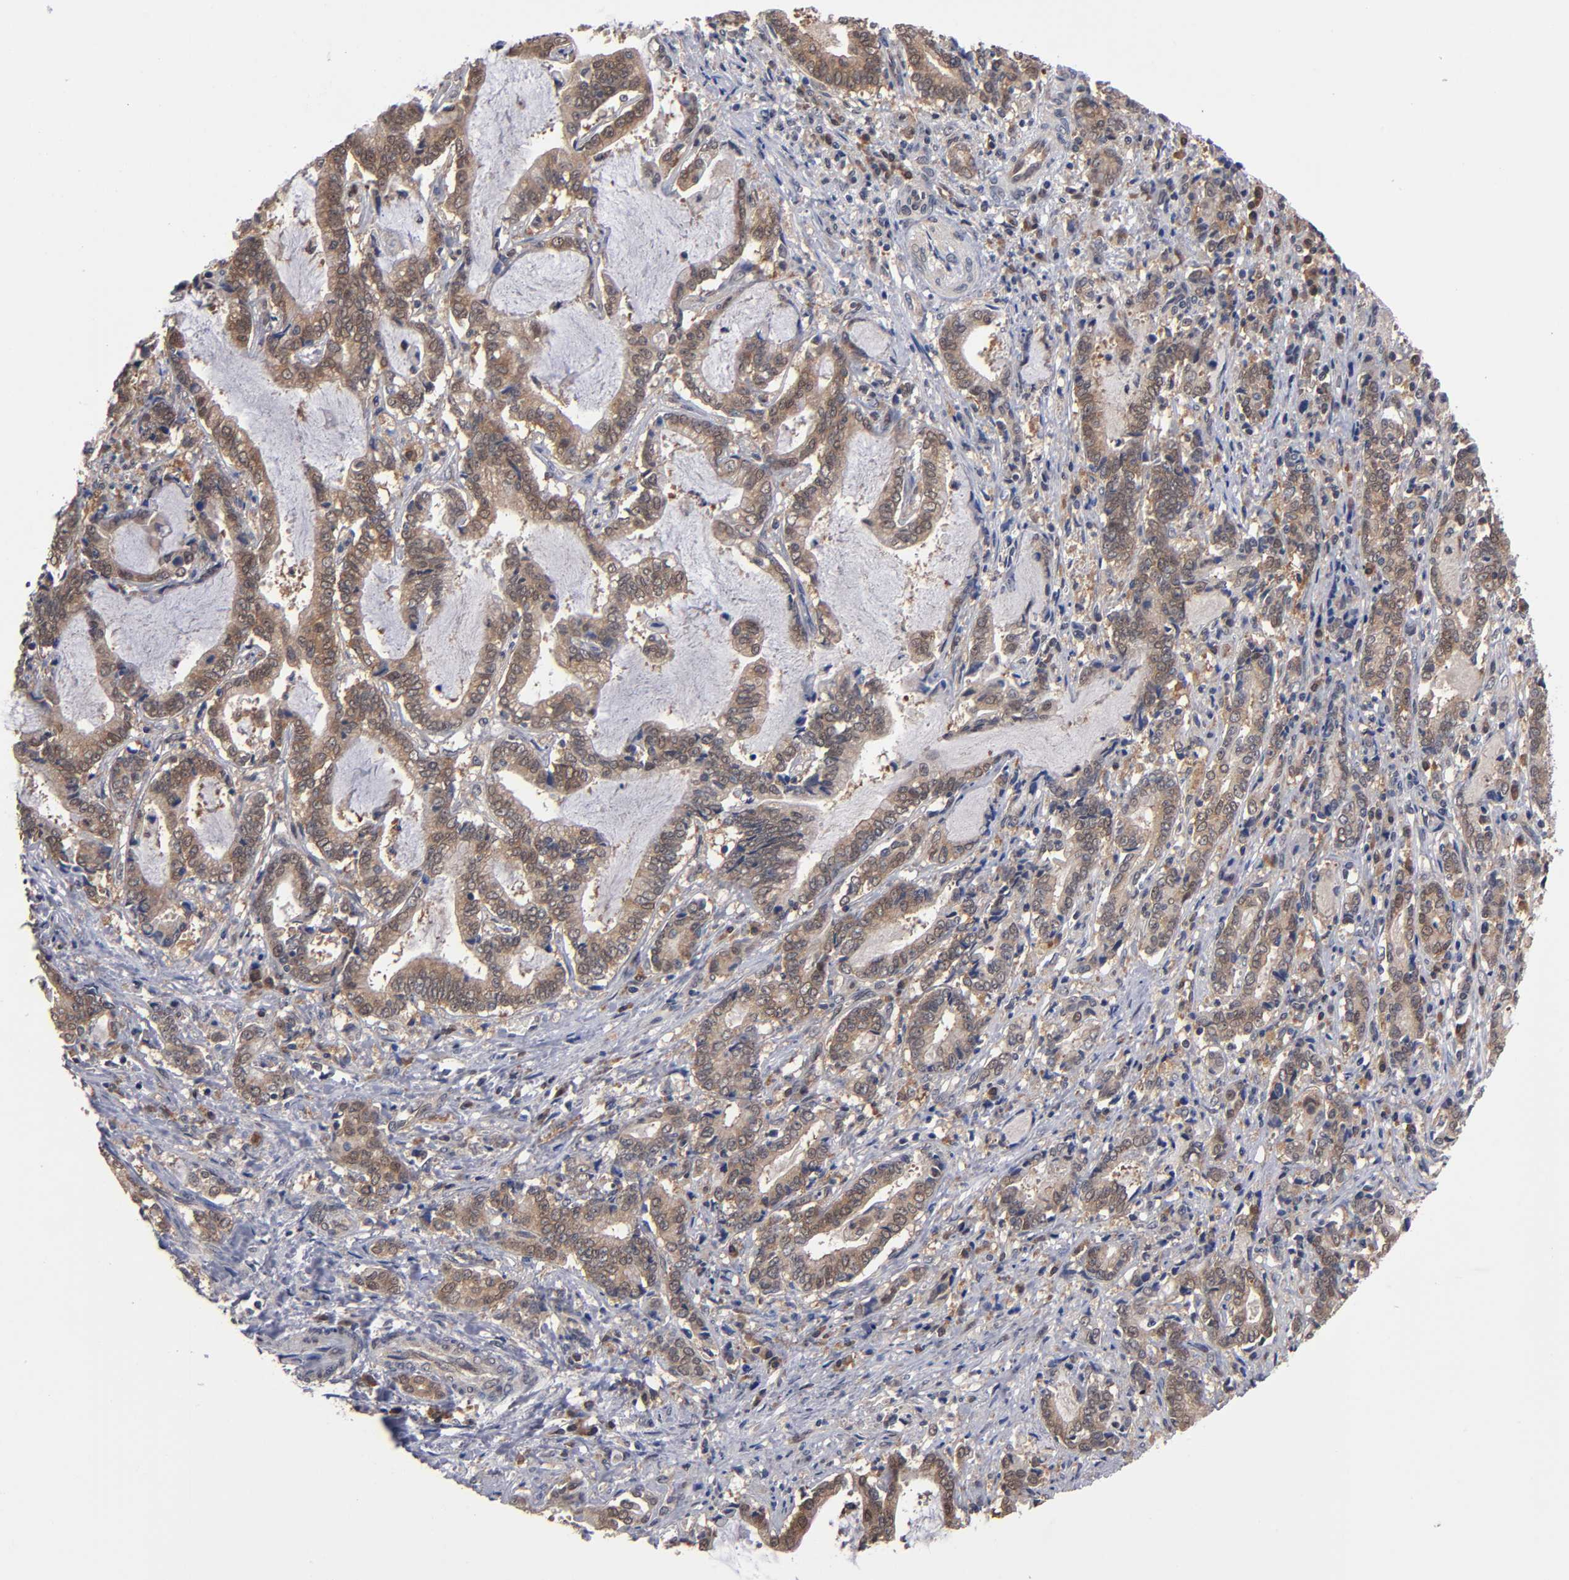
{"staining": {"intensity": "moderate", "quantity": ">75%", "location": "cytoplasmic/membranous"}, "tissue": "liver cancer", "cell_type": "Tumor cells", "image_type": "cancer", "snomed": [{"axis": "morphology", "description": "Cholangiocarcinoma"}, {"axis": "topography", "description": "Liver"}], "caption": "This histopathology image demonstrates immunohistochemistry (IHC) staining of human cholangiocarcinoma (liver), with medium moderate cytoplasmic/membranous positivity in about >75% of tumor cells.", "gene": "ALG13", "patient": {"sex": "male", "age": 57}}